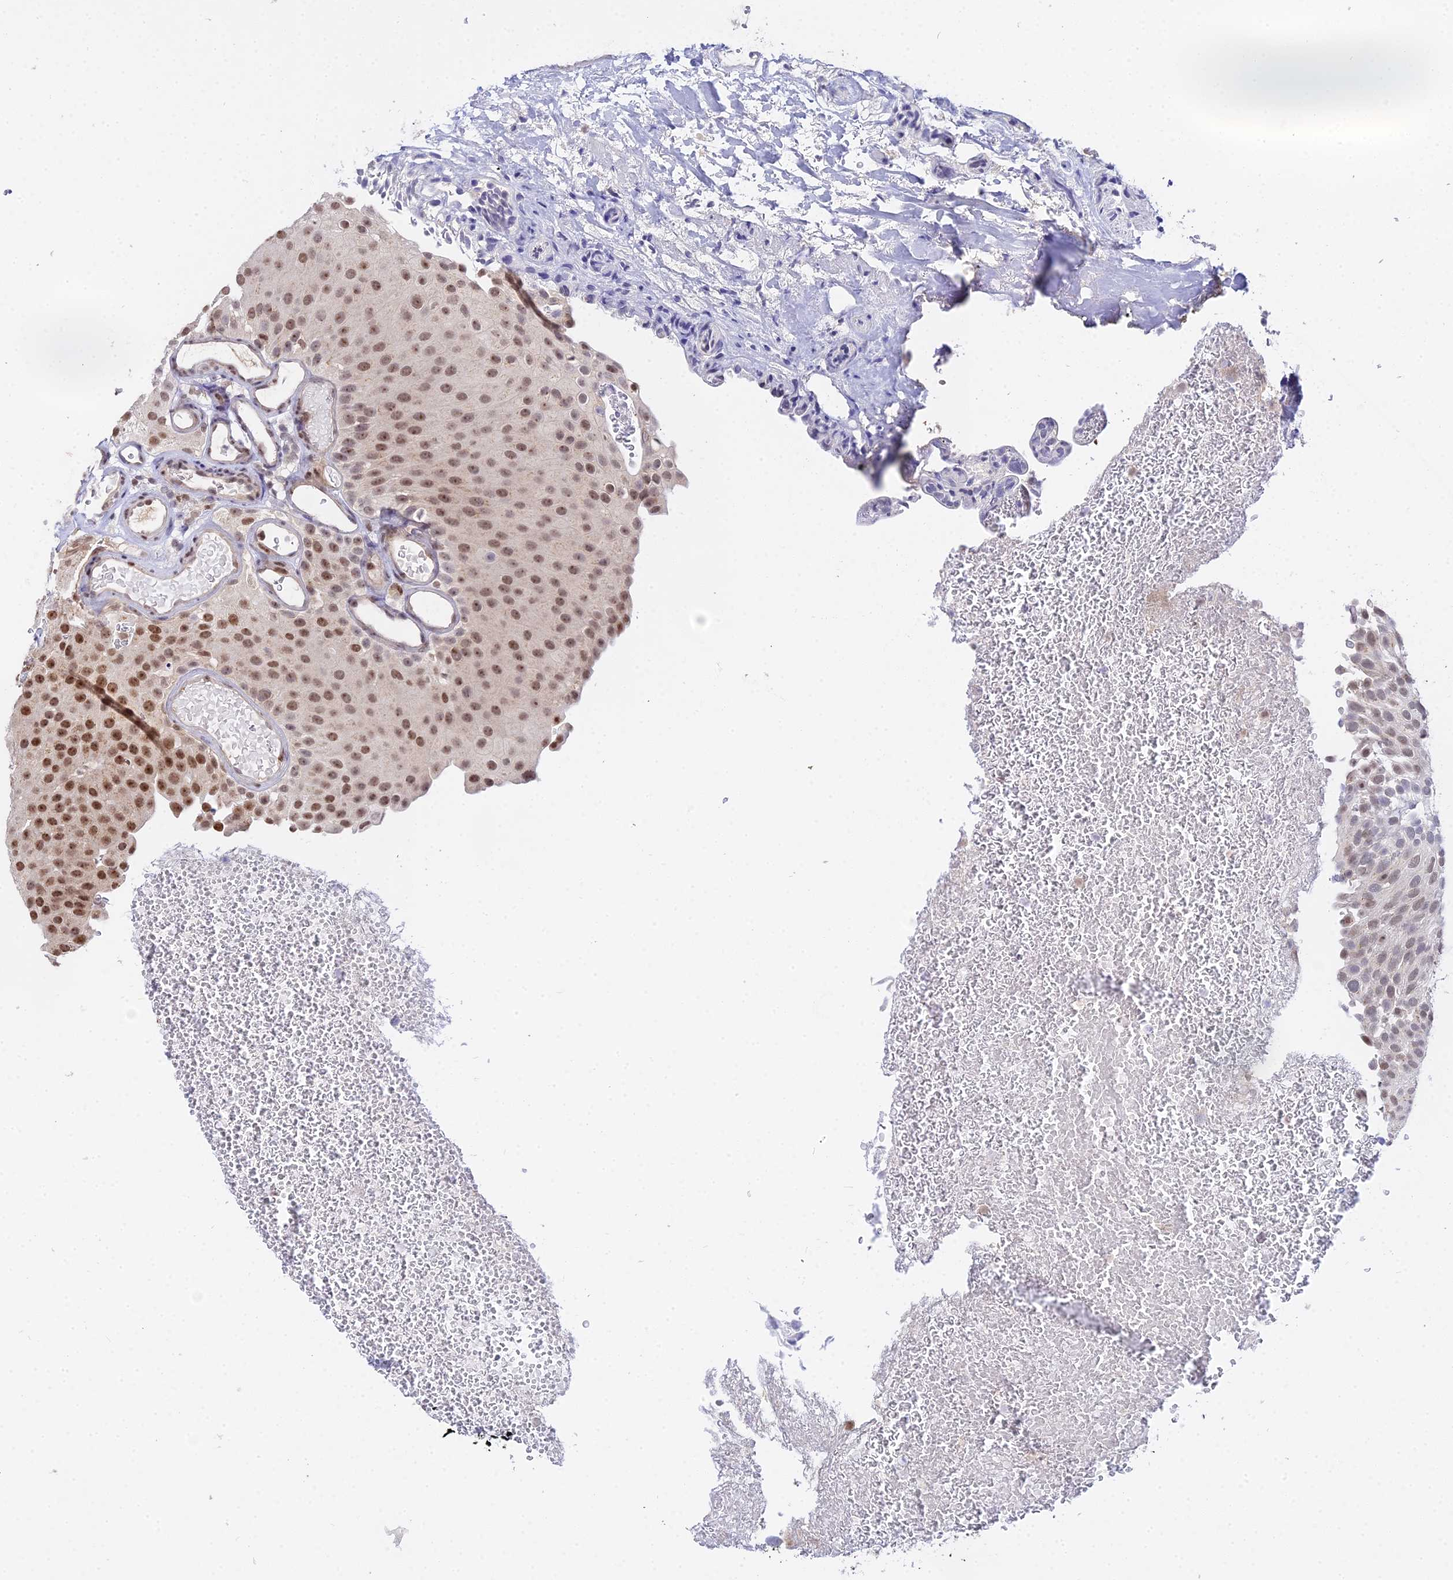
{"staining": {"intensity": "moderate", "quantity": ">75%", "location": "nuclear"}, "tissue": "urothelial cancer", "cell_type": "Tumor cells", "image_type": "cancer", "snomed": [{"axis": "morphology", "description": "Urothelial carcinoma, Low grade"}, {"axis": "topography", "description": "Urinary bladder"}], "caption": "Immunohistochemical staining of urothelial carcinoma (low-grade) exhibits moderate nuclear protein staining in about >75% of tumor cells.", "gene": "EXOSC3", "patient": {"sex": "male", "age": 78}}